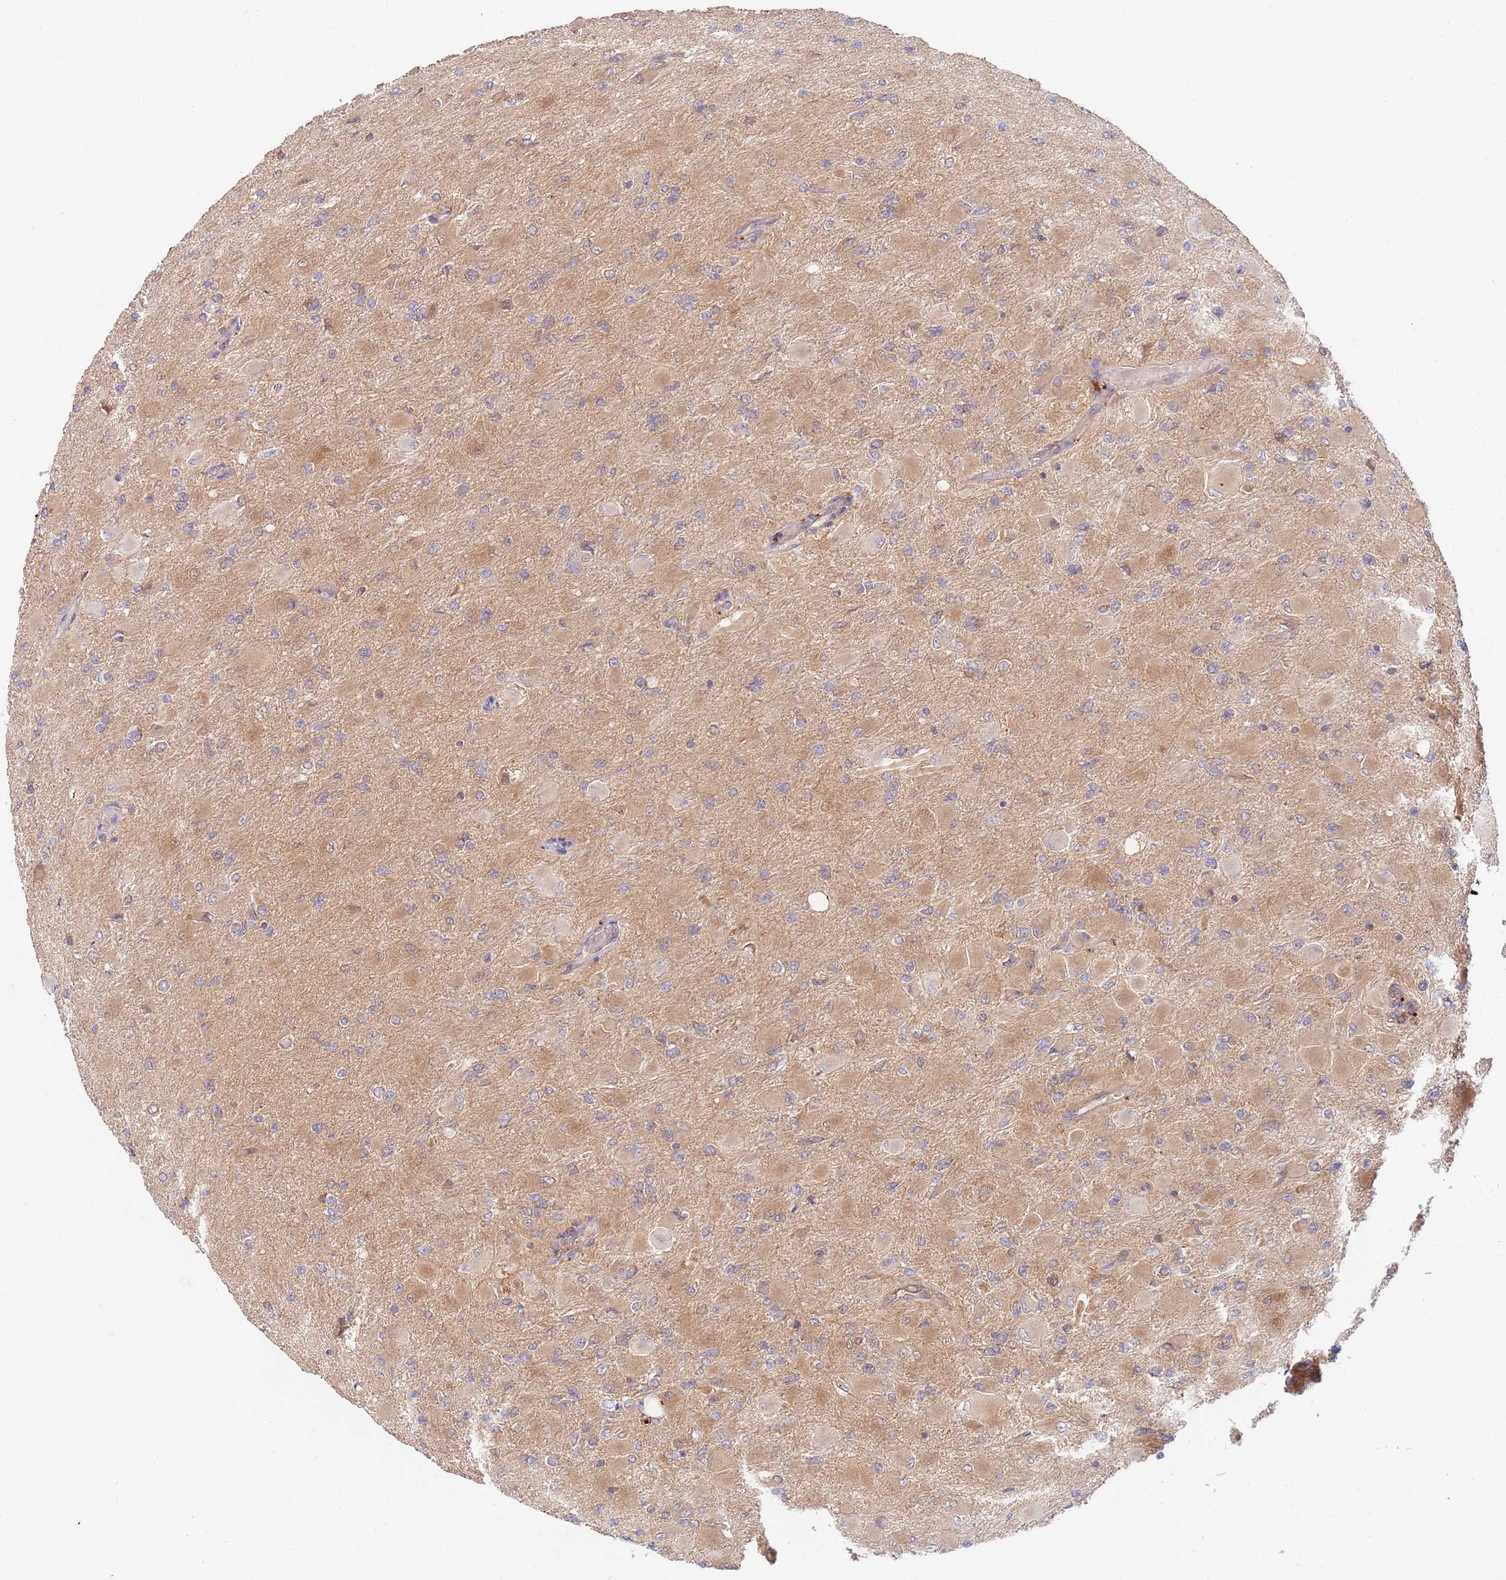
{"staining": {"intensity": "weak", "quantity": "25%-75%", "location": "cytoplasmic/membranous"}, "tissue": "glioma", "cell_type": "Tumor cells", "image_type": "cancer", "snomed": [{"axis": "morphology", "description": "Glioma, malignant, High grade"}, {"axis": "topography", "description": "Cerebral cortex"}], "caption": "Glioma stained for a protein reveals weak cytoplasmic/membranous positivity in tumor cells.", "gene": "GUK1", "patient": {"sex": "female", "age": 36}}